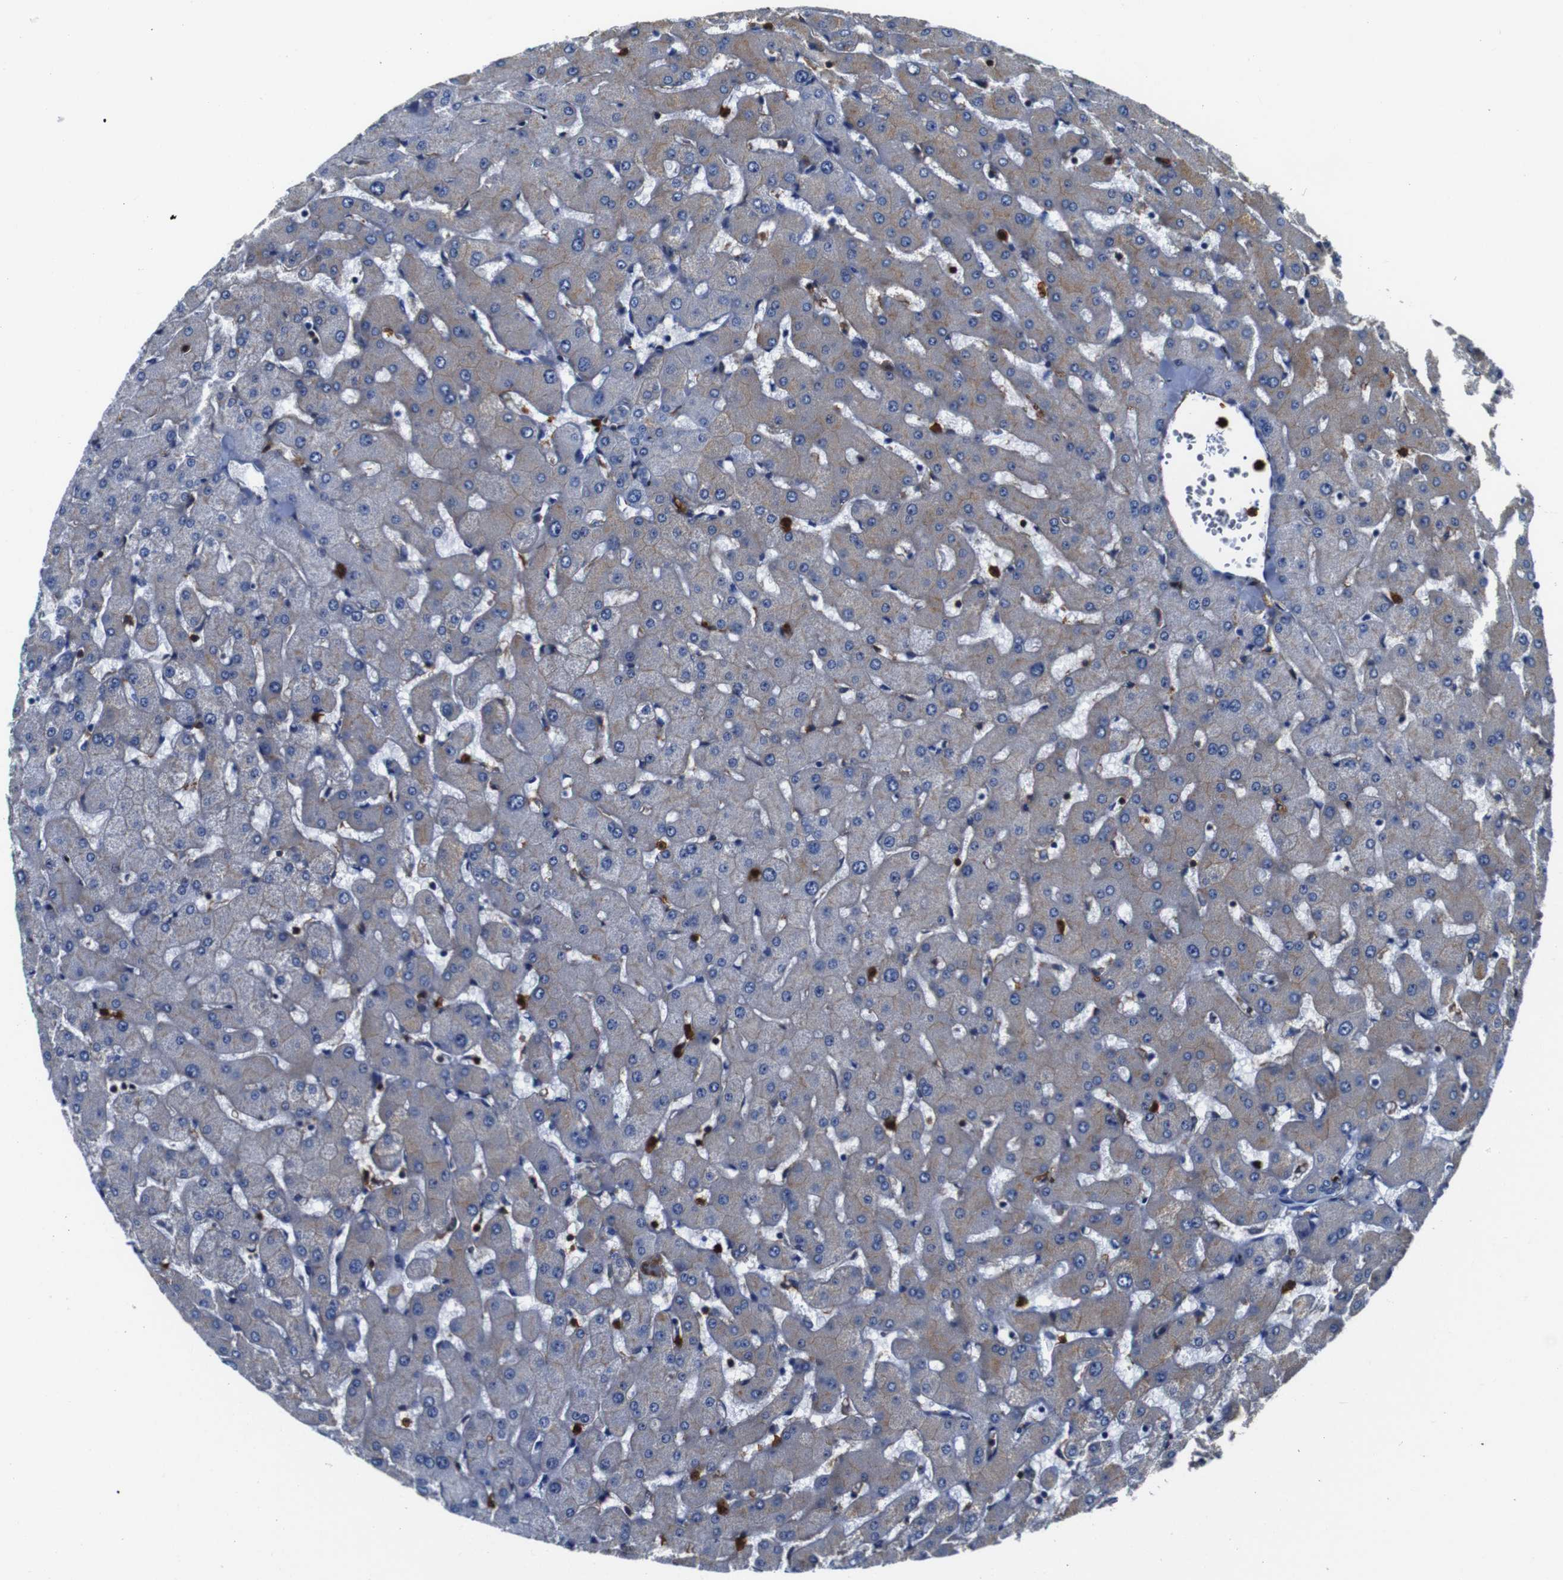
{"staining": {"intensity": "negative", "quantity": "none", "location": "none"}, "tissue": "liver", "cell_type": "Cholangiocytes", "image_type": "normal", "snomed": [{"axis": "morphology", "description": "Normal tissue, NOS"}, {"axis": "topography", "description": "Liver"}], "caption": "IHC photomicrograph of normal human liver stained for a protein (brown), which demonstrates no expression in cholangiocytes.", "gene": "ANXA1", "patient": {"sex": "female", "age": 63}}